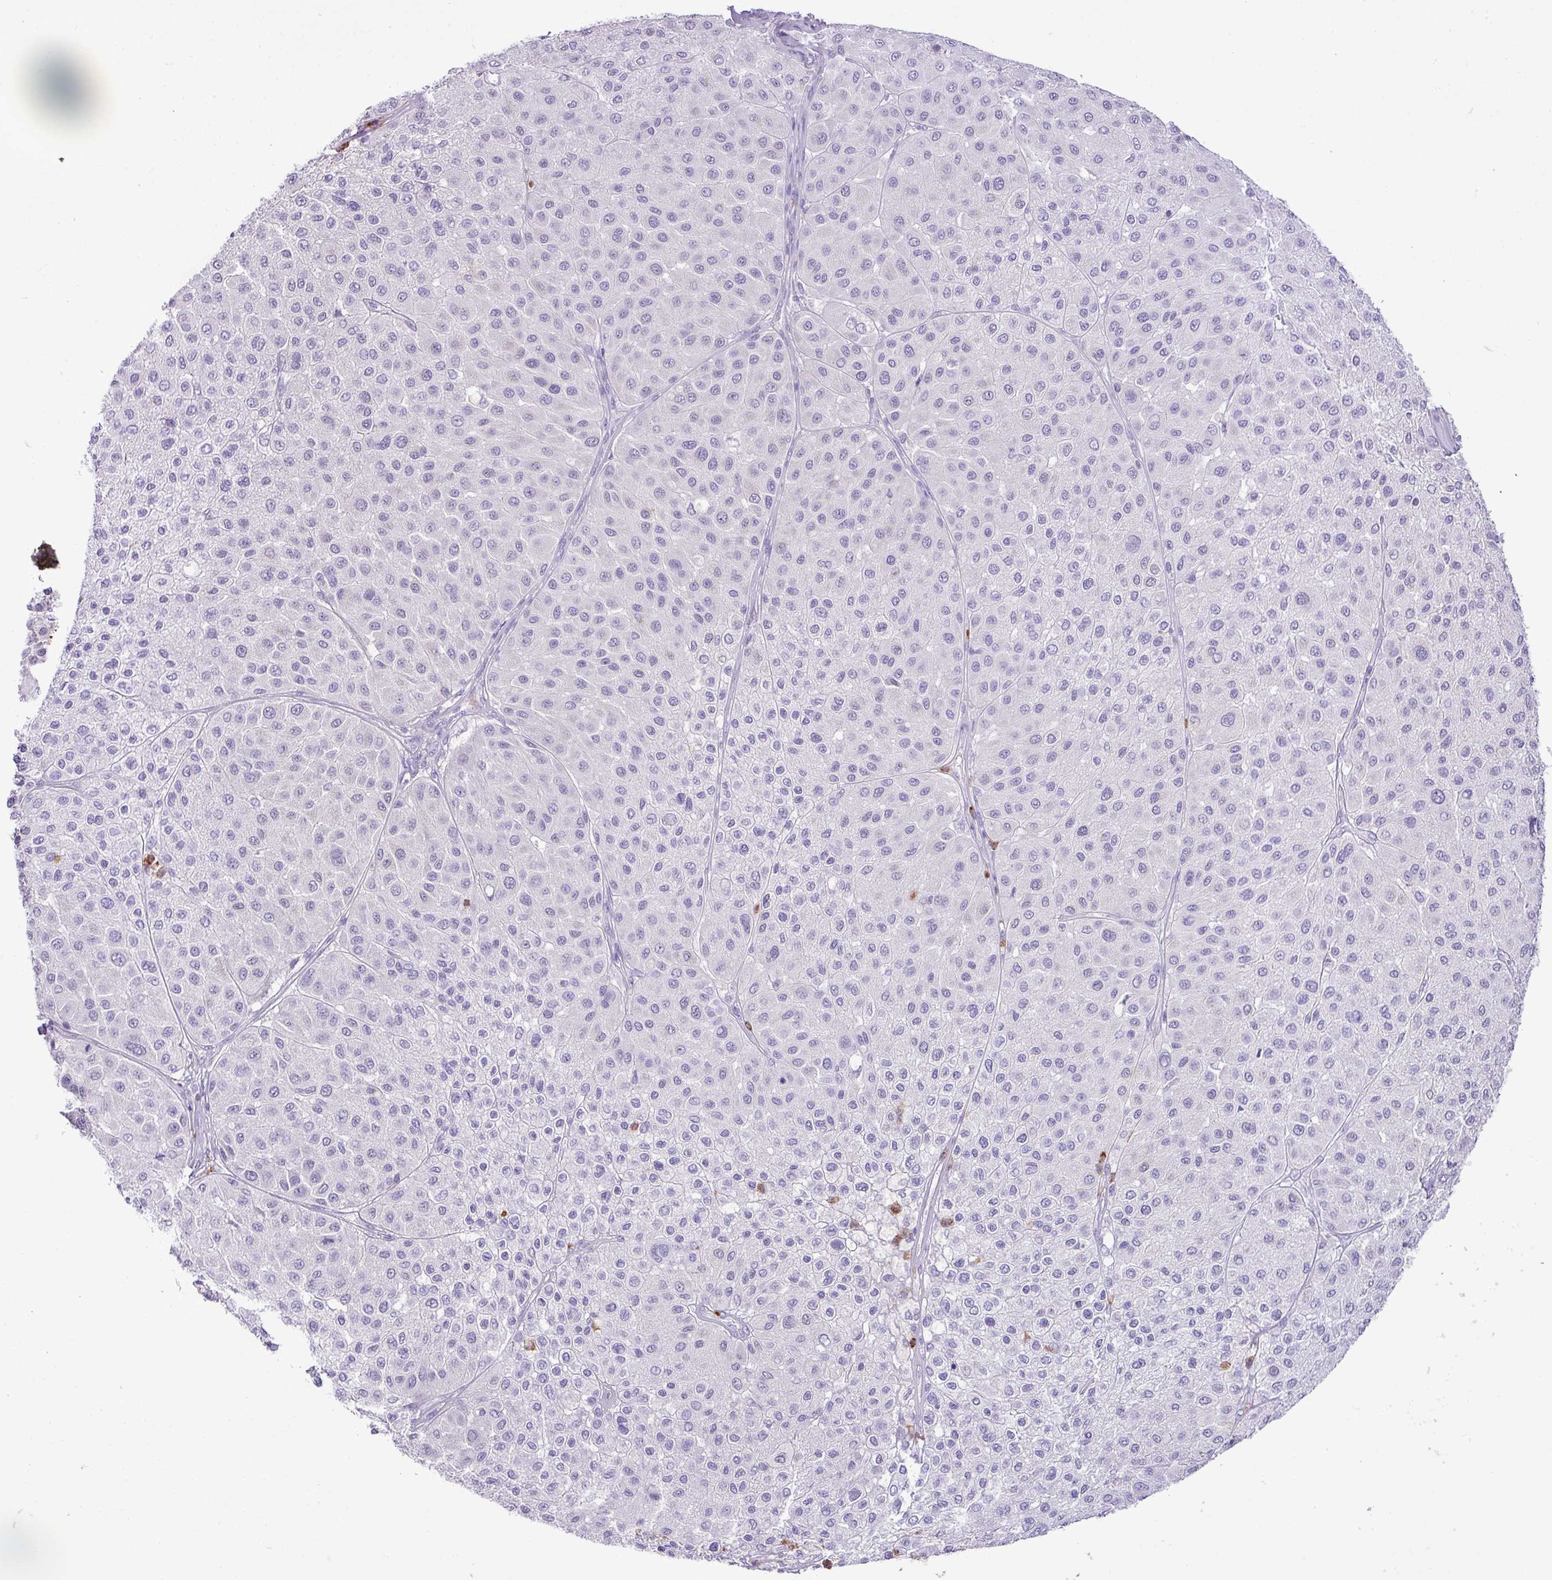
{"staining": {"intensity": "negative", "quantity": "none", "location": "none"}, "tissue": "melanoma", "cell_type": "Tumor cells", "image_type": "cancer", "snomed": [{"axis": "morphology", "description": "Malignant melanoma, Metastatic site"}, {"axis": "topography", "description": "Smooth muscle"}], "caption": "Tumor cells are negative for brown protein staining in malignant melanoma (metastatic site).", "gene": "ZSCAN5A", "patient": {"sex": "male", "age": 41}}